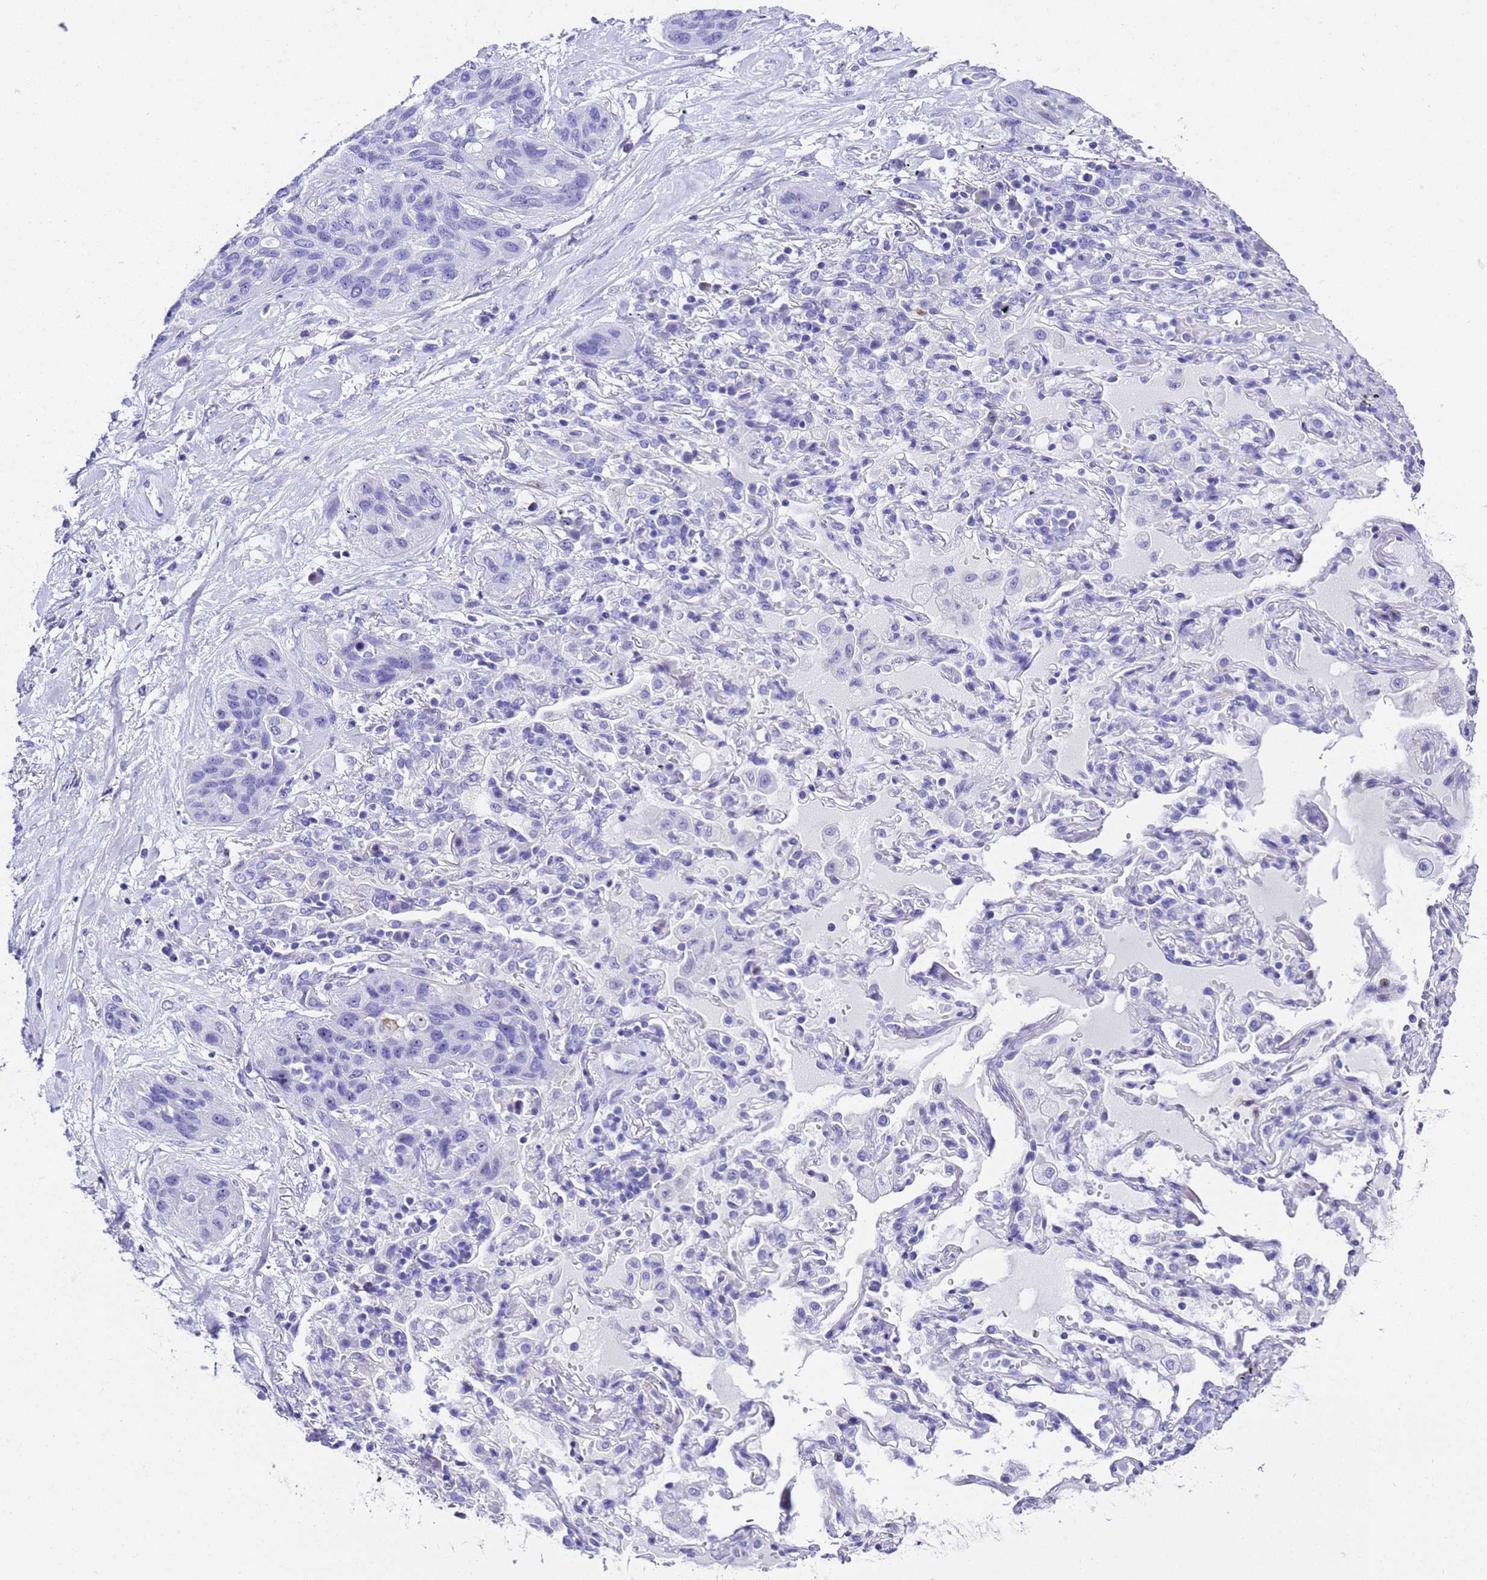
{"staining": {"intensity": "negative", "quantity": "none", "location": "none"}, "tissue": "lung cancer", "cell_type": "Tumor cells", "image_type": "cancer", "snomed": [{"axis": "morphology", "description": "Squamous cell carcinoma, NOS"}, {"axis": "topography", "description": "Lung"}], "caption": "Tumor cells show no significant staining in lung cancer. (DAB immunohistochemistry visualized using brightfield microscopy, high magnification).", "gene": "UGT2B10", "patient": {"sex": "female", "age": 70}}